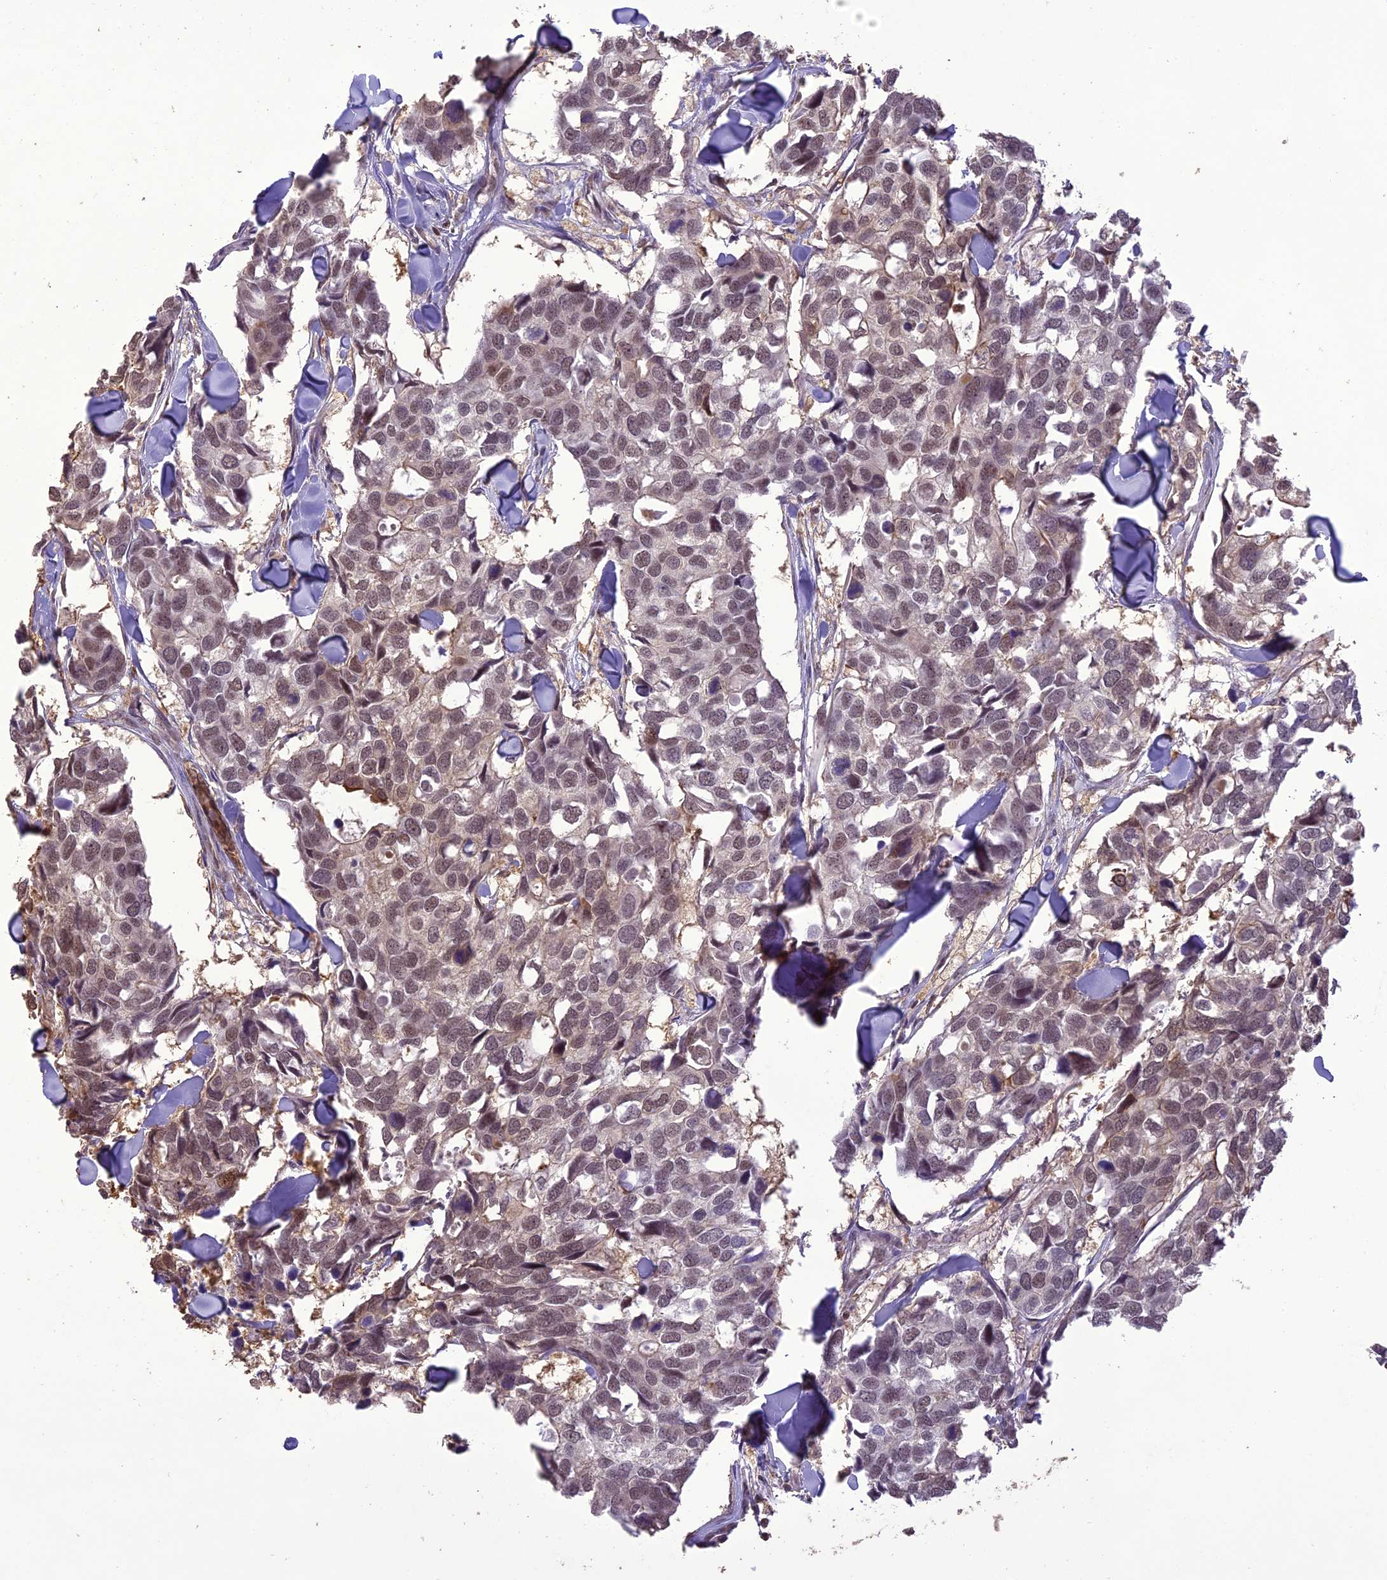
{"staining": {"intensity": "weak", "quantity": ">75%", "location": "nuclear"}, "tissue": "breast cancer", "cell_type": "Tumor cells", "image_type": "cancer", "snomed": [{"axis": "morphology", "description": "Duct carcinoma"}, {"axis": "topography", "description": "Breast"}], "caption": "Protein analysis of breast cancer tissue reveals weak nuclear expression in approximately >75% of tumor cells.", "gene": "TIGD7", "patient": {"sex": "female", "age": 83}}